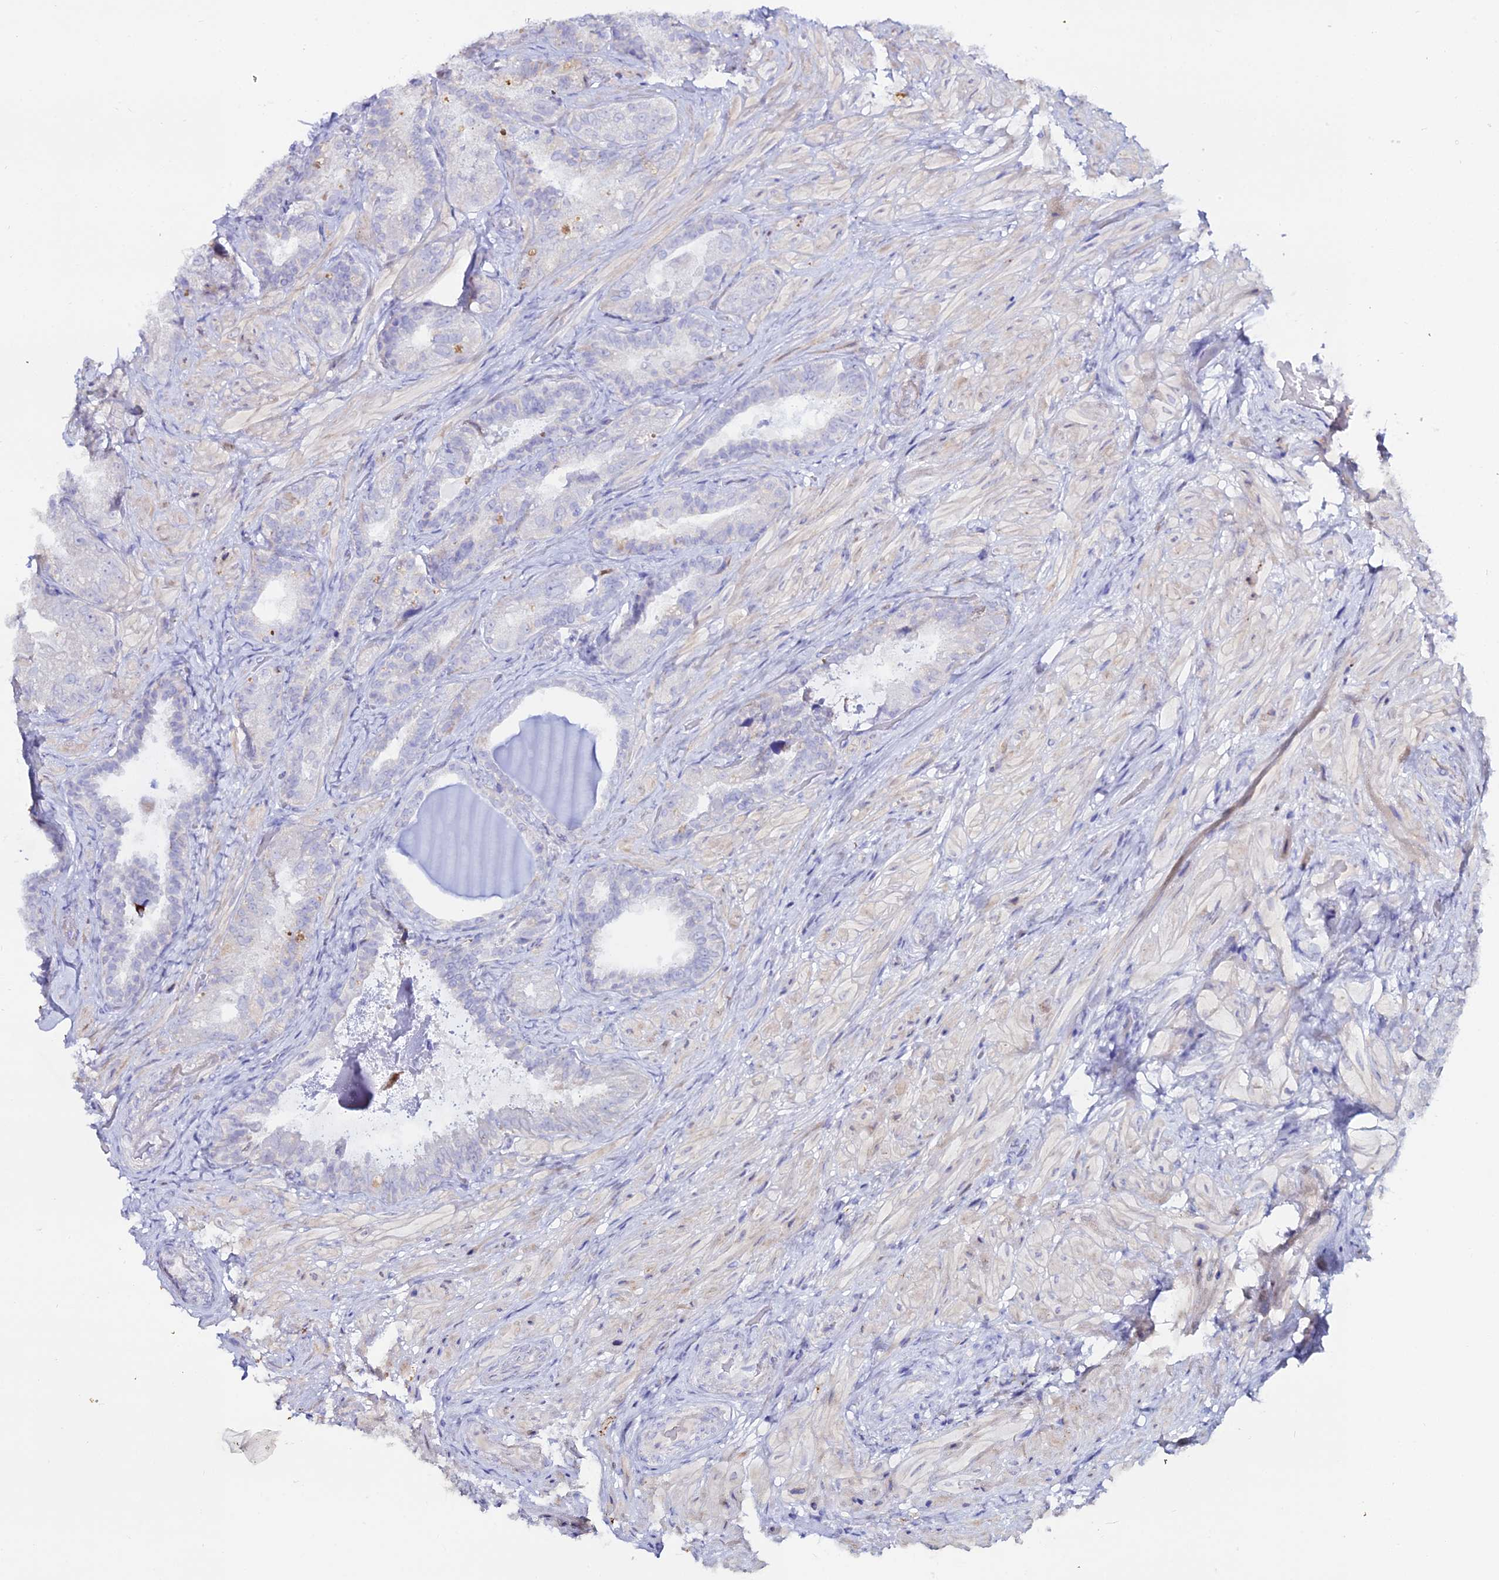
{"staining": {"intensity": "negative", "quantity": "none", "location": "none"}, "tissue": "seminal vesicle", "cell_type": "Glandular cells", "image_type": "normal", "snomed": [{"axis": "morphology", "description": "Normal tissue, NOS"}, {"axis": "topography", "description": "Prostate and seminal vesicle, NOS"}, {"axis": "topography", "description": "Prostate"}, {"axis": "topography", "description": "Seminal veicle"}], "caption": "The photomicrograph displays no staining of glandular cells in unremarkable seminal vesicle.", "gene": "DHX34", "patient": {"sex": "male", "age": 67}}